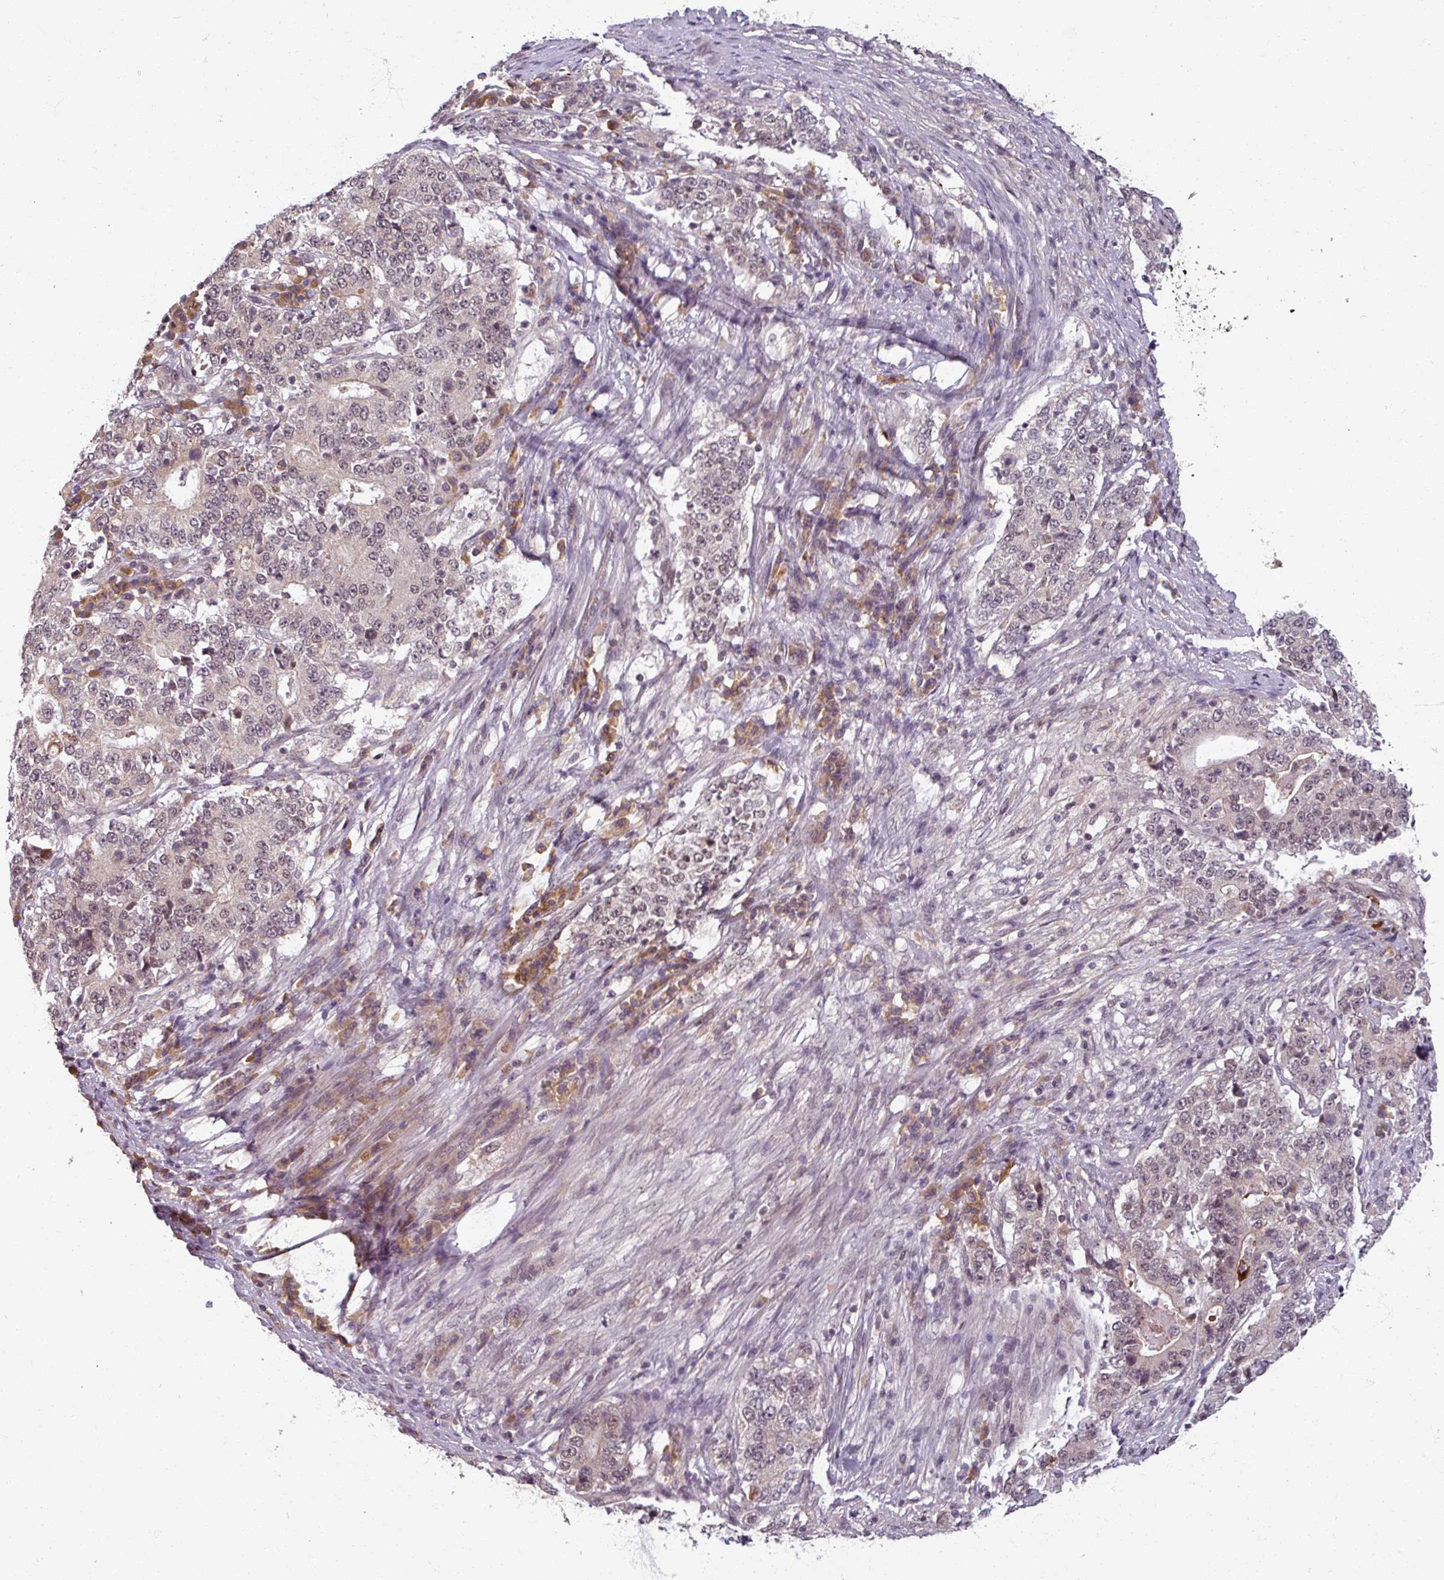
{"staining": {"intensity": "negative", "quantity": "none", "location": "none"}, "tissue": "stomach cancer", "cell_type": "Tumor cells", "image_type": "cancer", "snomed": [{"axis": "morphology", "description": "Adenocarcinoma, NOS"}, {"axis": "topography", "description": "Stomach"}], "caption": "Immunohistochemistry micrograph of neoplastic tissue: adenocarcinoma (stomach) stained with DAB (3,3'-diaminobenzidine) exhibits no significant protein staining in tumor cells.", "gene": "POLR2G", "patient": {"sex": "male", "age": 59}}